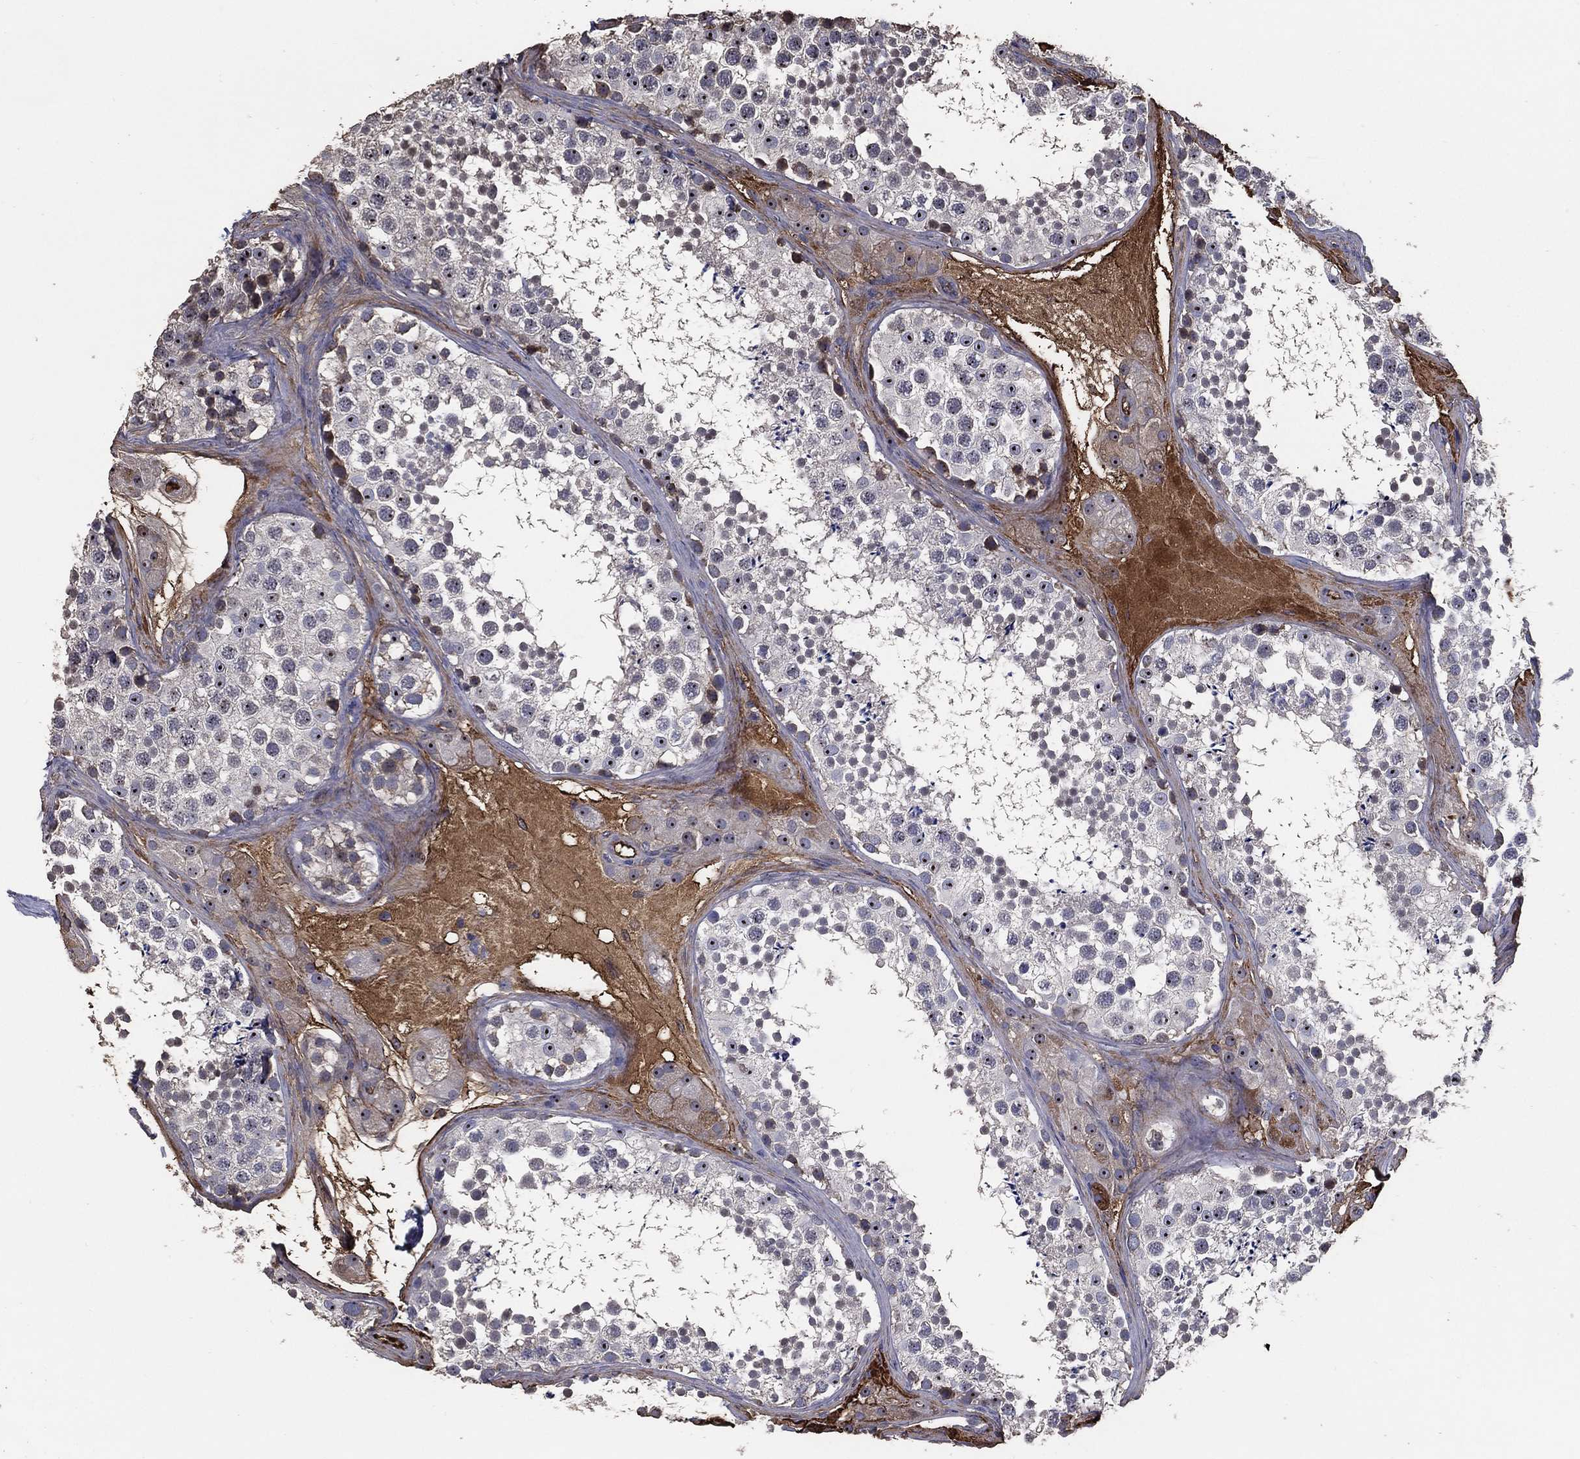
{"staining": {"intensity": "moderate", "quantity": "<25%", "location": "cytoplasmic/membranous,nuclear"}, "tissue": "testis", "cell_type": "Cells in seminiferous ducts", "image_type": "normal", "snomed": [{"axis": "morphology", "description": "Normal tissue, NOS"}, {"axis": "topography", "description": "Testis"}], "caption": "Immunohistochemistry (IHC) (DAB (3,3'-diaminobenzidine)) staining of benign human testis reveals moderate cytoplasmic/membranous,nuclear protein expression in about <25% of cells in seminiferous ducts.", "gene": "EFNA1", "patient": {"sex": "male", "age": 41}}